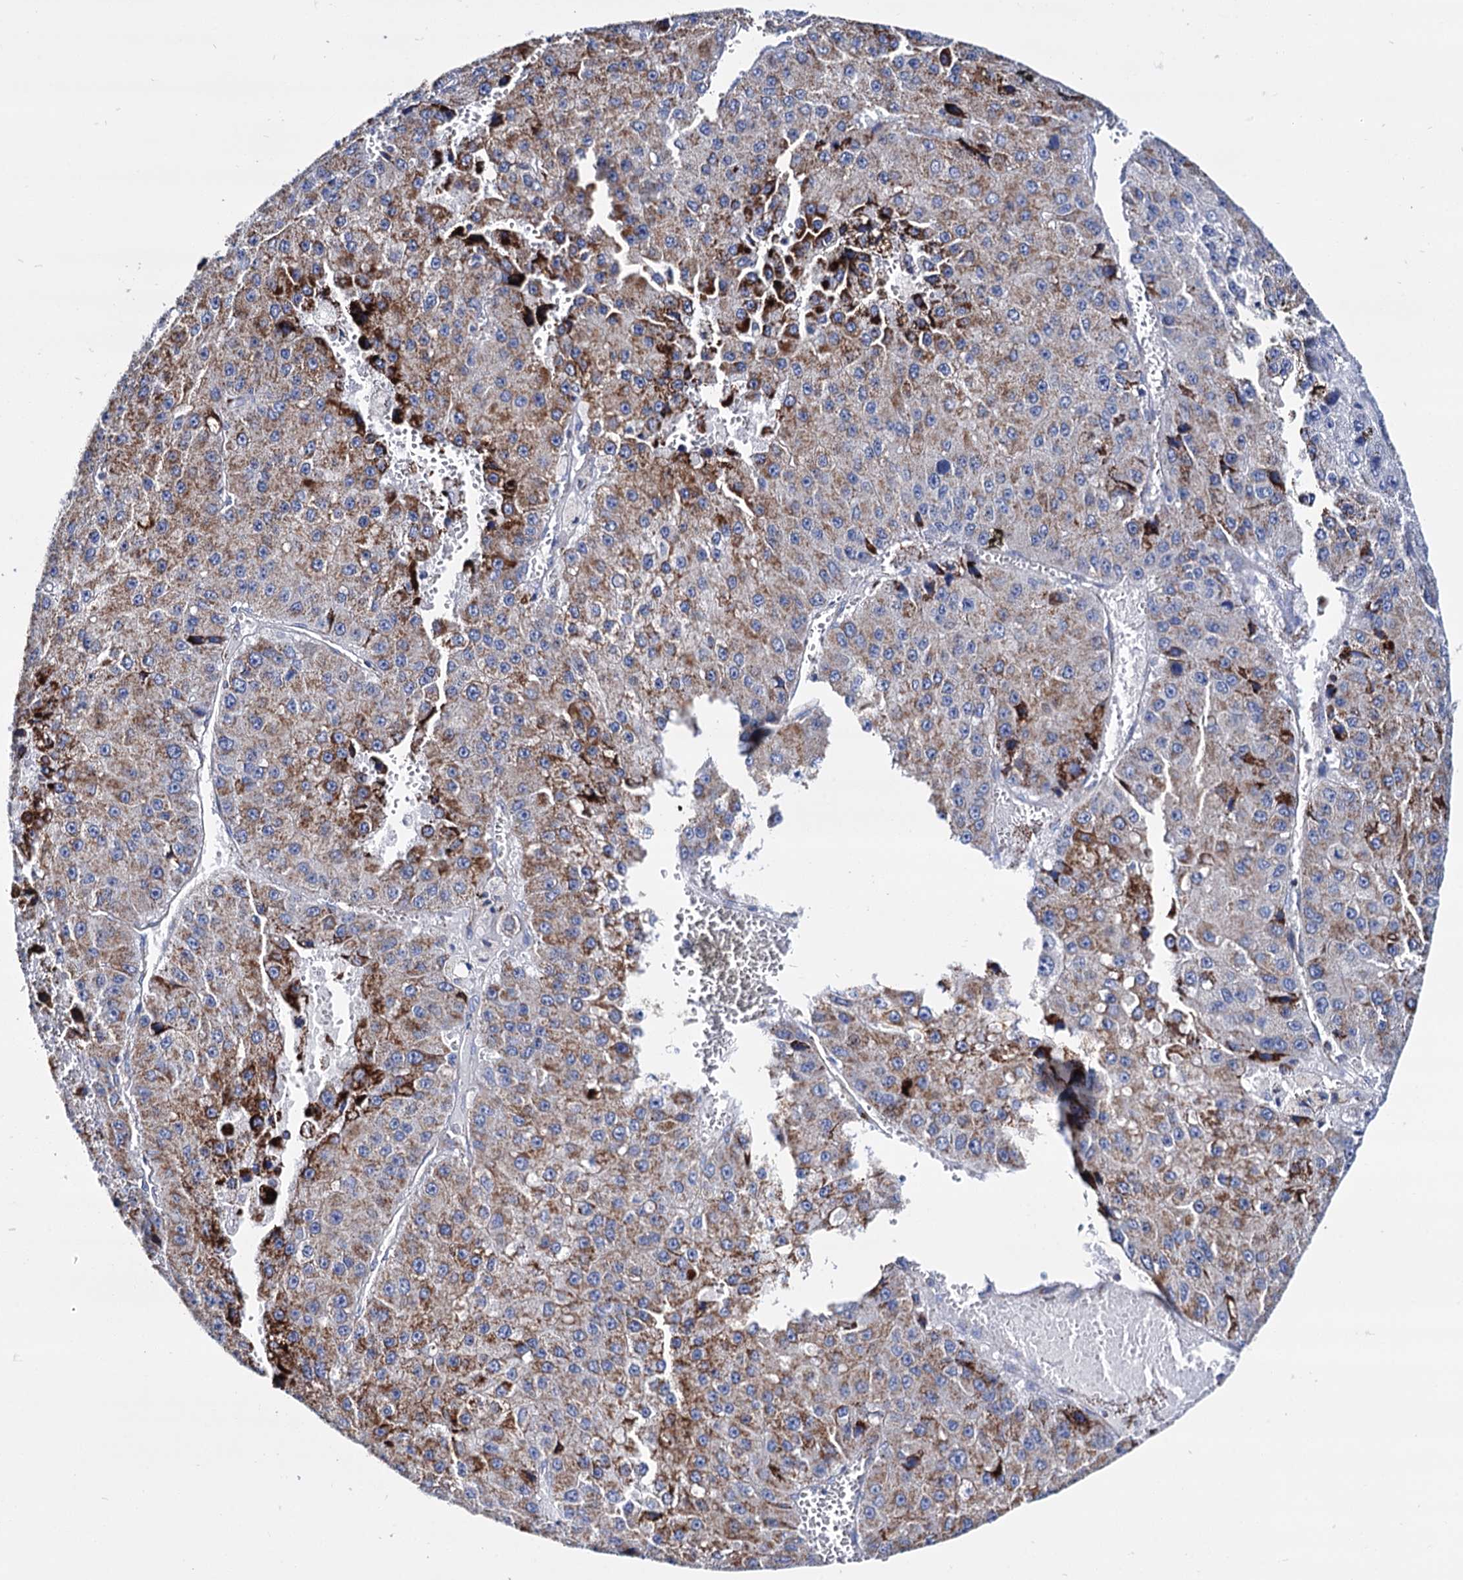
{"staining": {"intensity": "strong", "quantity": "25%-75%", "location": "cytoplasmic/membranous"}, "tissue": "liver cancer", "cell_type": "Tumor cells", "image_type": "cancer", "snomed": [{"axis": "morphology", "description": "Carcinoma, Hepatocellular, NOS"}, {"axis": "topography", "description": "Liver"}], "caption": "Tumor cells show high levels of strong cytoplasmic/membranous expression in about 25%-75% of cells in human liver cancer.", "gene": "UBASH3B", "patient": {"sex": "female", "age": 73}}